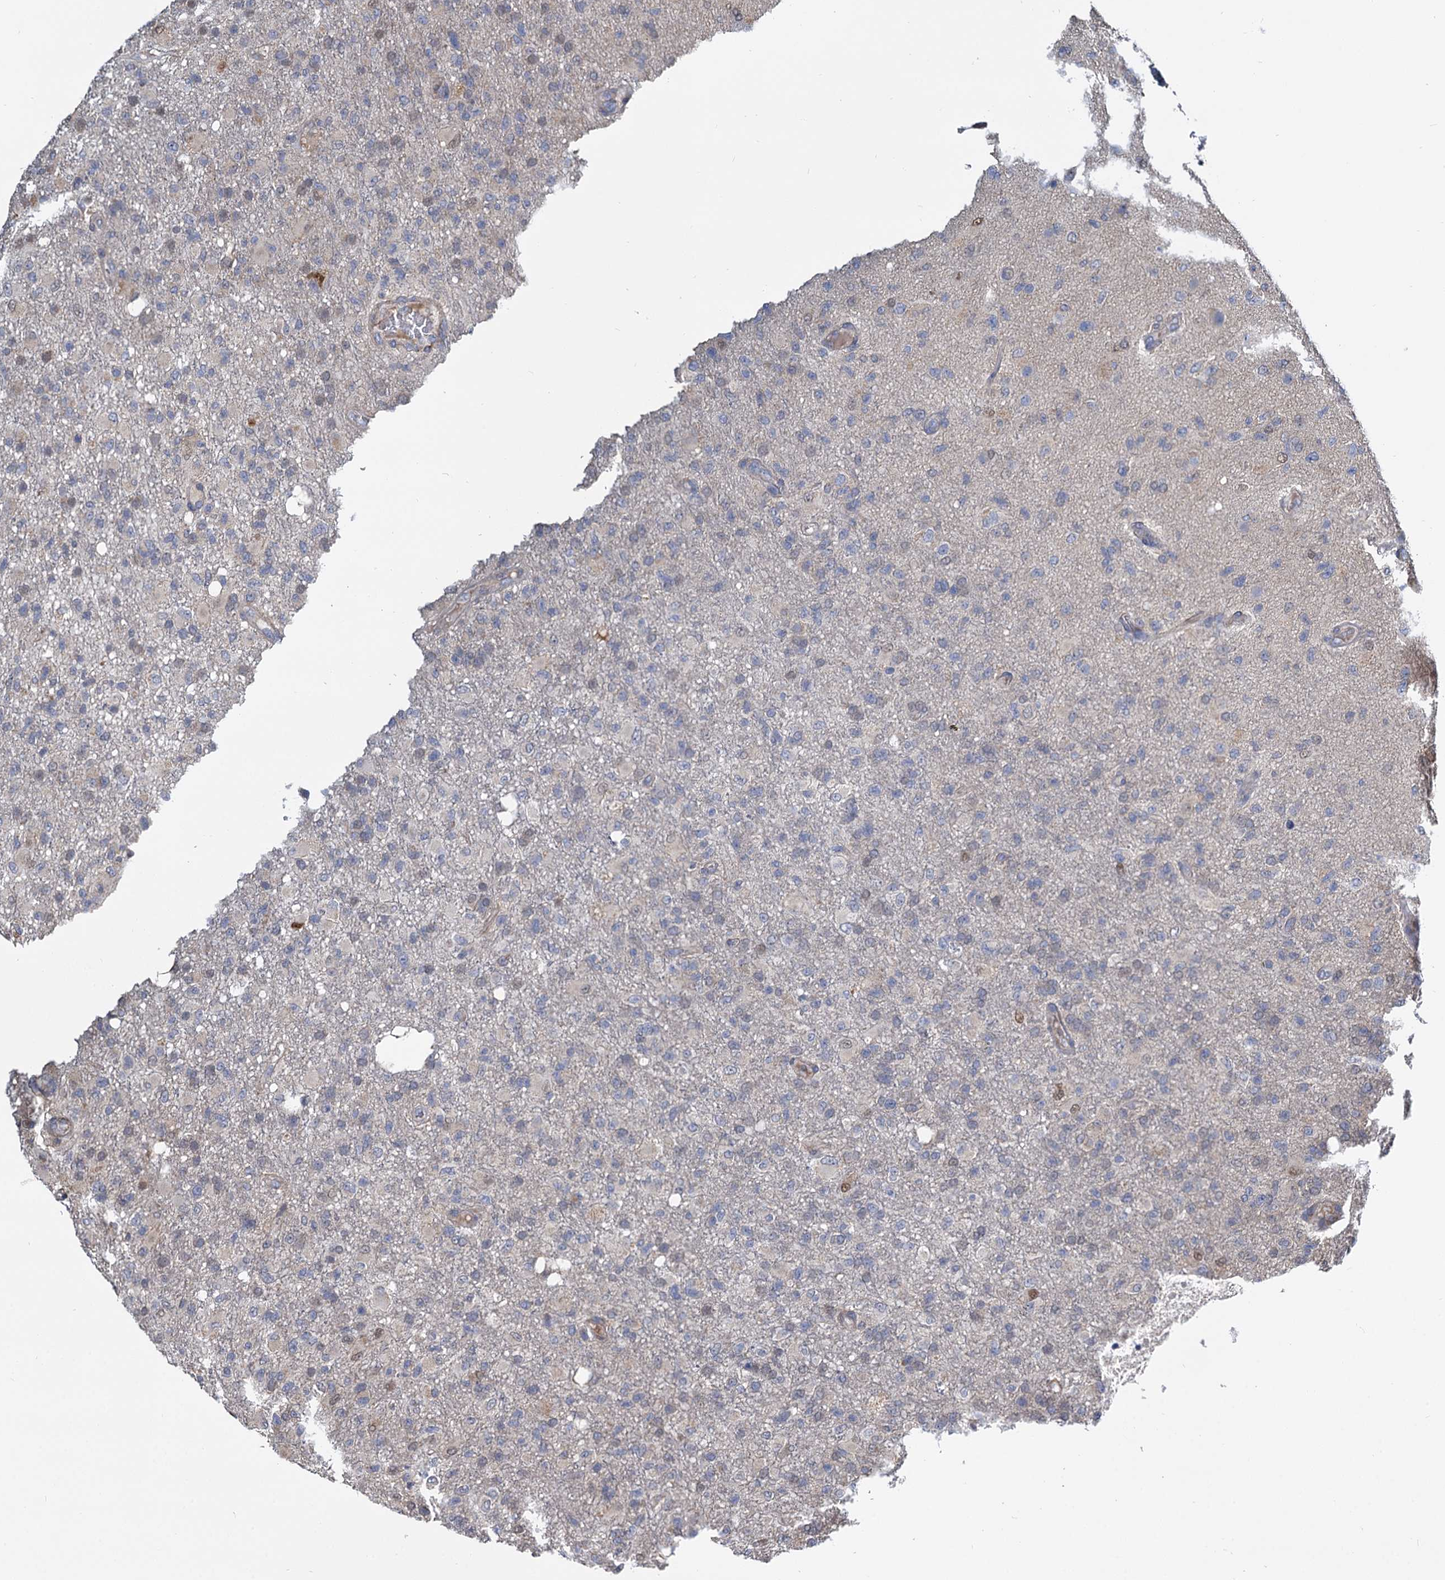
{"staining": {"intensity": "weak", "quantity": "<25%", "location": "nuclear"}, "tissue": "glioma", "cell_type": "Tumor cells", "image_type": "cancer", "snomed": [{"axis": "morphology", "description": "Glioma, malignant, High grade"}, {"axis": "topography", "description": "Brain"}], "caption": "Human glioma stained for a protein using IHC exhibits no positivity in tumor cells.", "gene": "ALKBH7", "patient": {"sex": "female", "age": 74}}